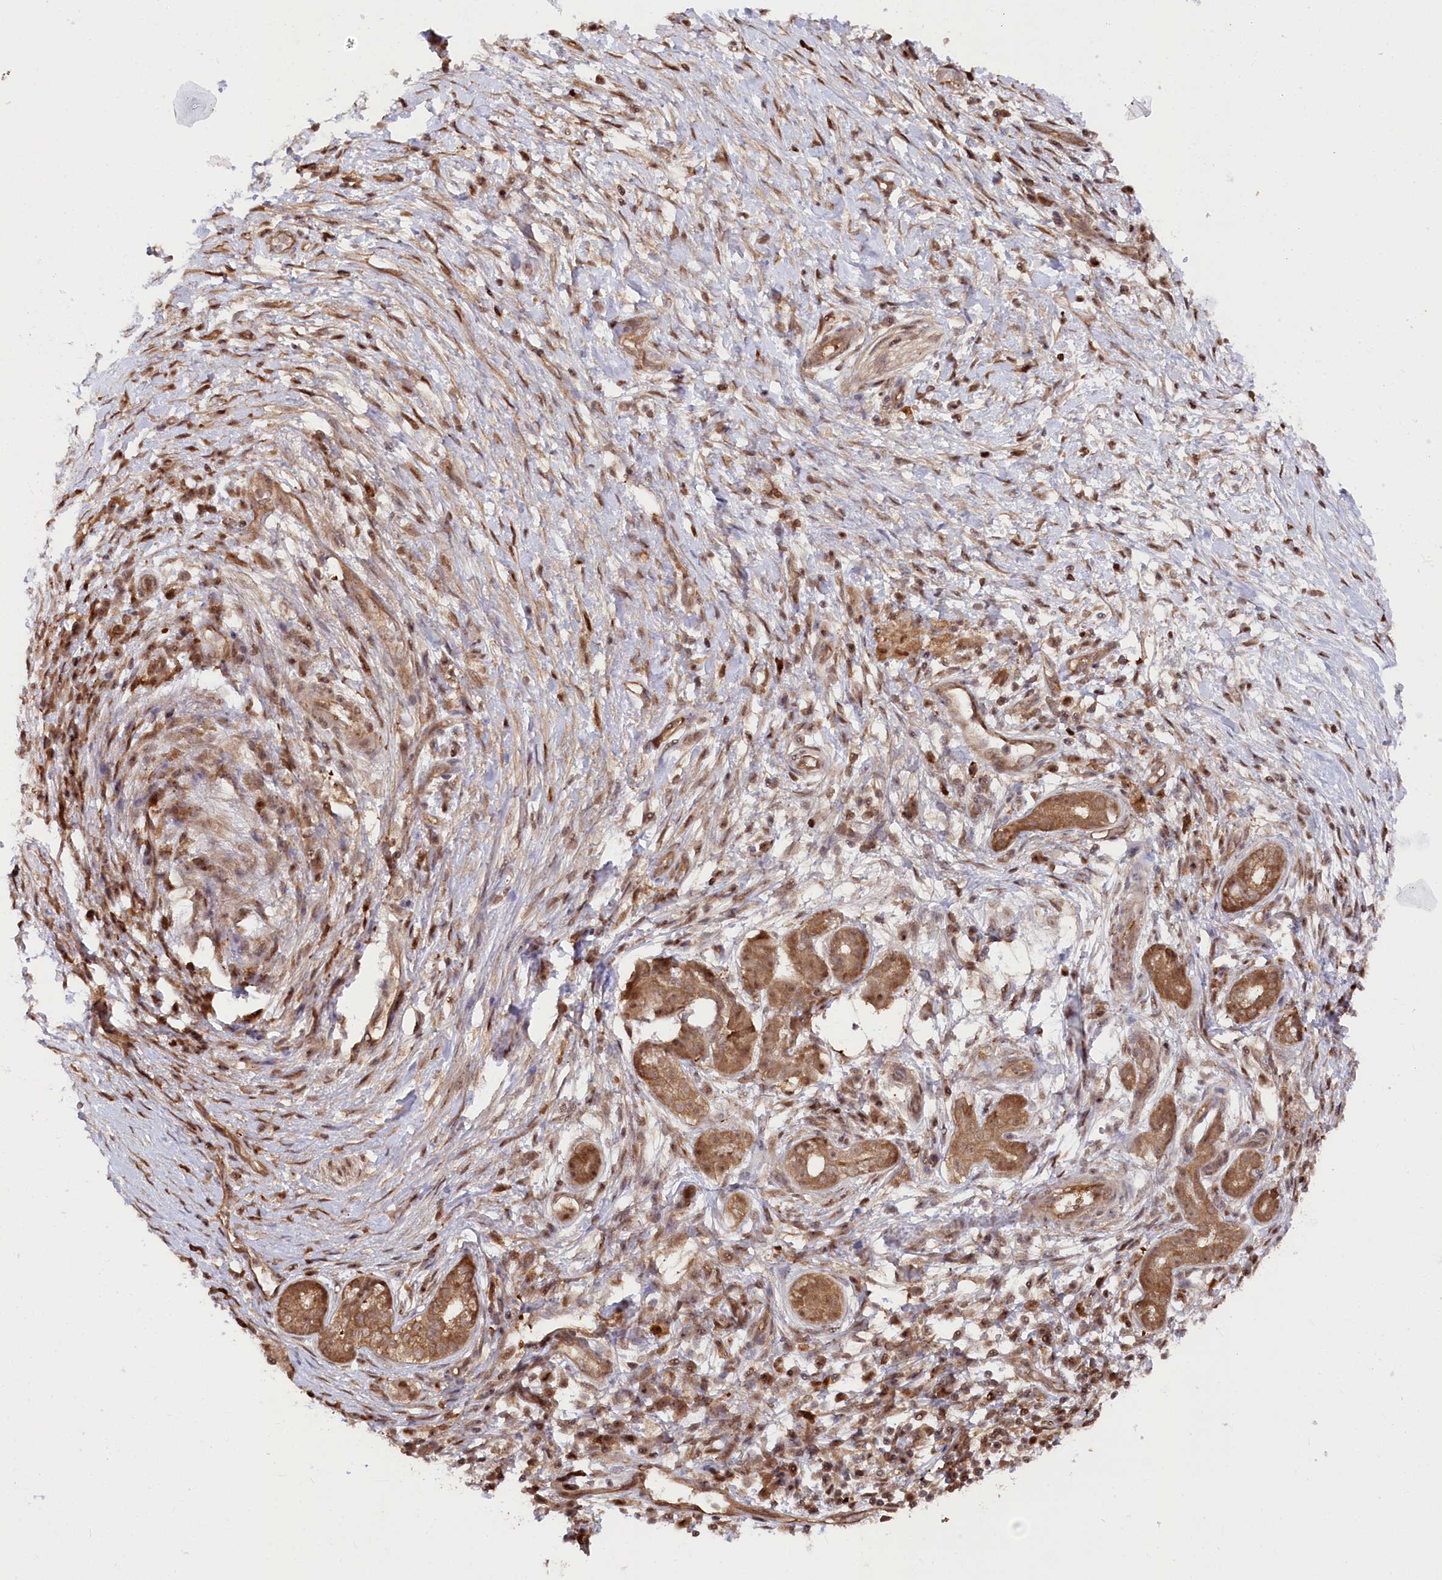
{"staining": {"intensity": "moderate", "quantity": ">75%", "location": "cytoplasmic/membranous"}, "tissue": "pancreatic cancer", "cell_type": "Tumor cells", "image_type": "cancer", "snomed": [{"axis": "morphology", "description": "Adenocarcinoma, NOS"}, {"axis": "topography", "description": "Pancreas"}], "caption": "Pancreatic adenocarcinoma stained for a protein (brown) displays moderate cytoplasmic/membranous positive staining in approximately >75% of tumor cells.", "gene": "PSMA1", "patient": {"sex": "male", "age": 68}}